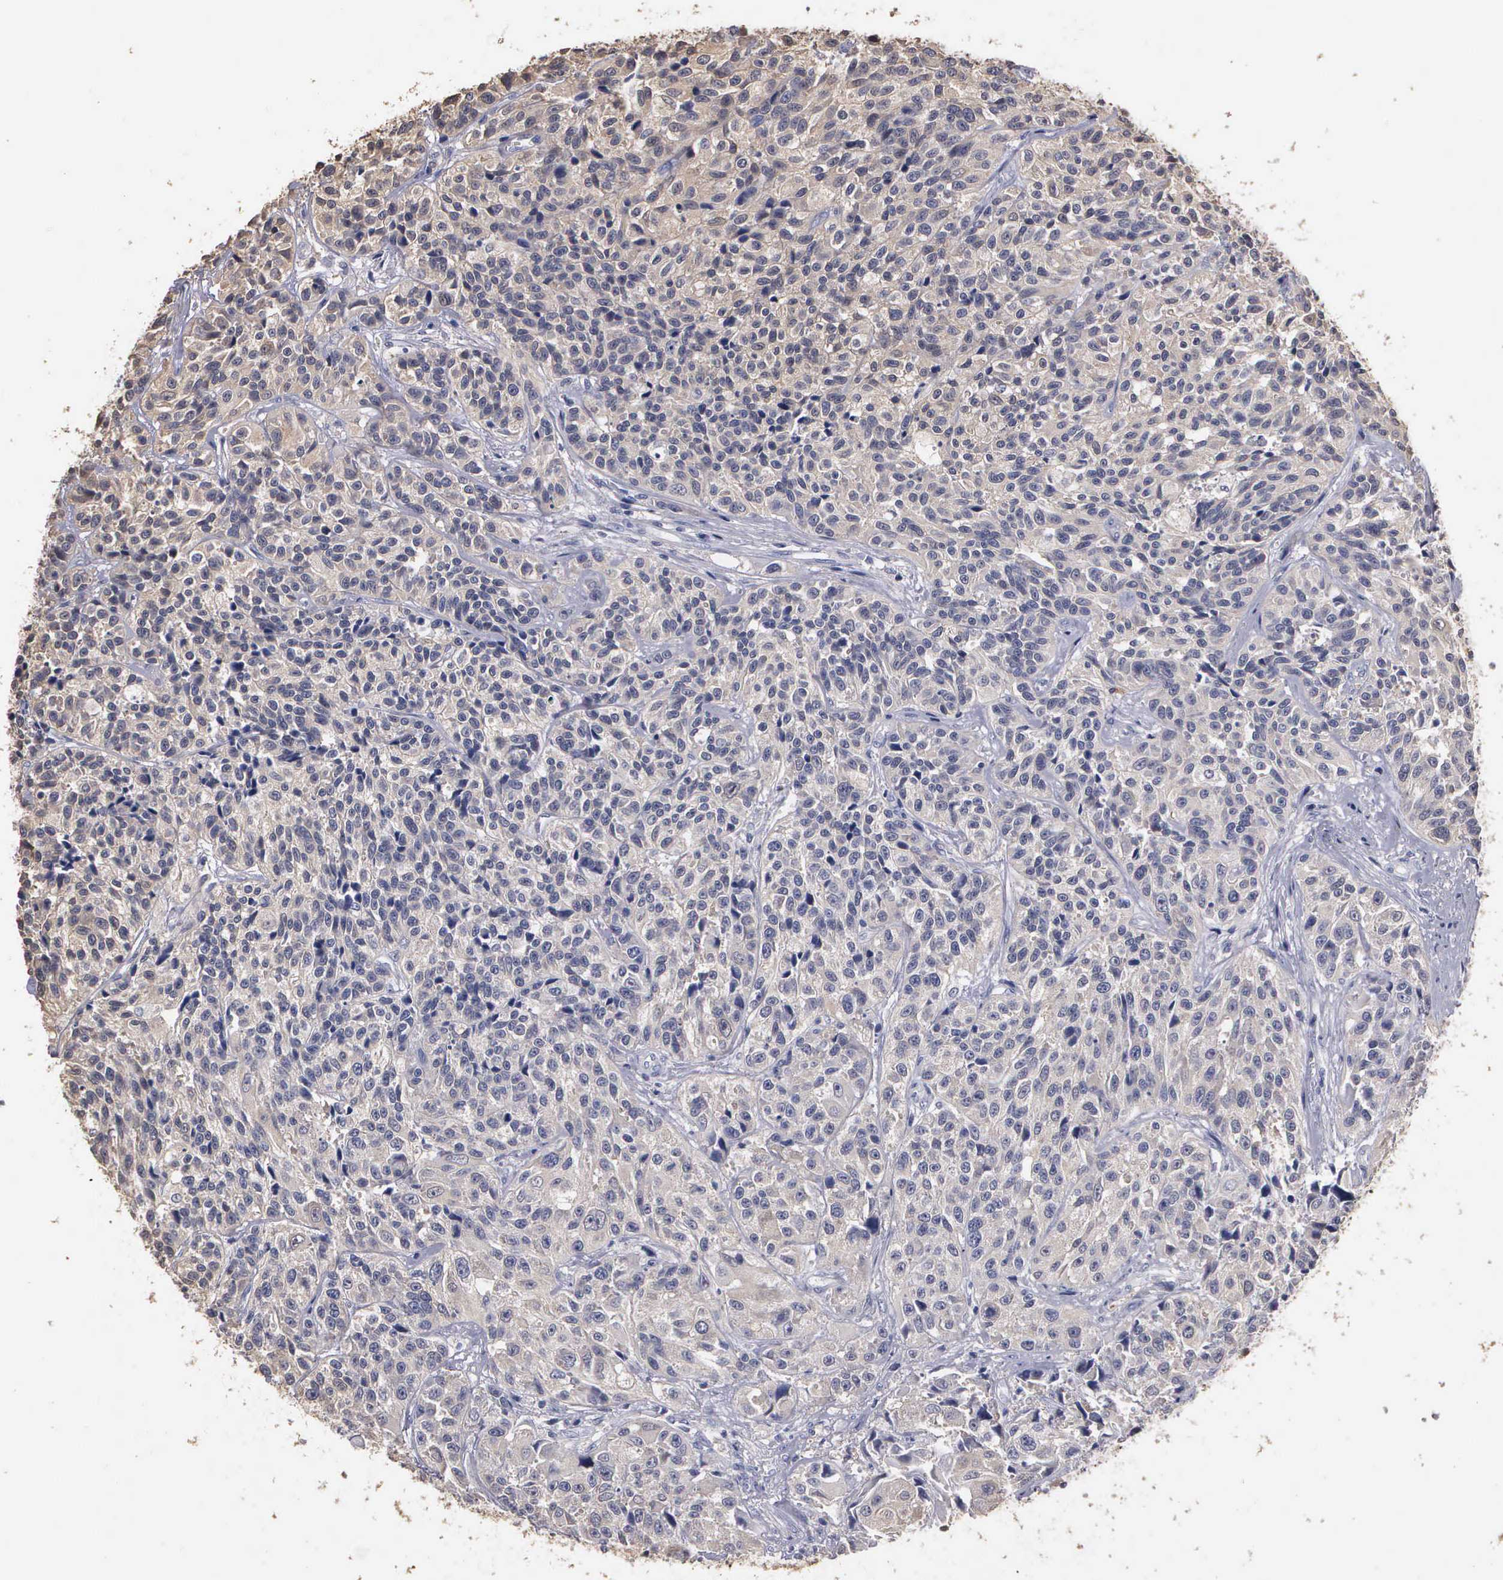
{"staining": {"intensity": "weak", "quantity": ">75%", "location": "cytoplasmic/membranous"}, "tissue": "urothelial cancer", "cell_type": "Tumor cells", "image_type": "cancer", "snomed": [{"axis": "morphology", "description": "Urothelial carcinoma, High grade"}, {"axis": "topography", "description": "Urinary bladder"}], "caption": "High-grade urothelial carcinoma stained with a protein marker shows weak staining in tumor cells.", "gene": "ENO3", "patient": {"sex": "female", "age": 81}}